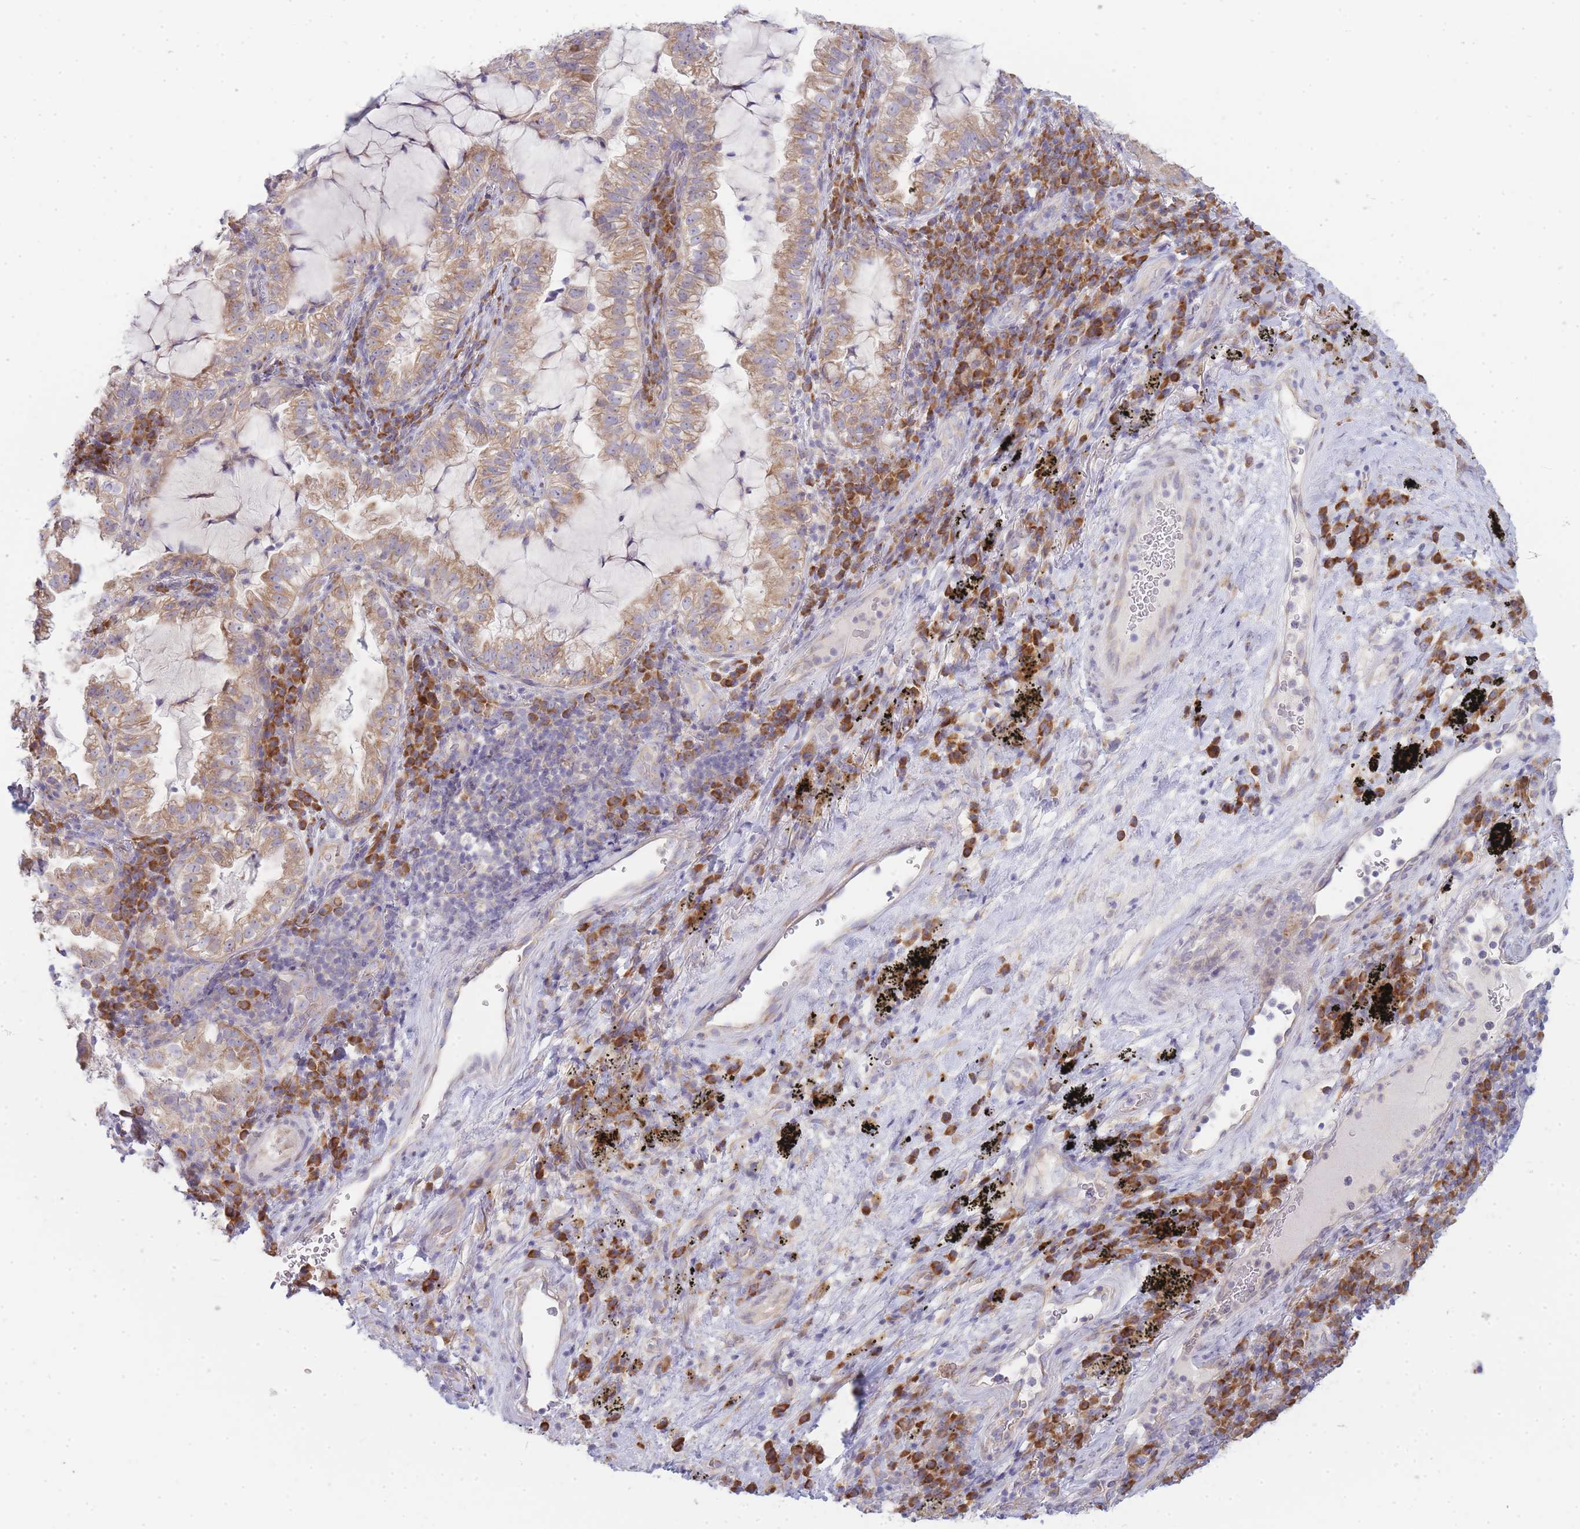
{"staining": {"intensity": "moderate", "quantity": ">75%", "location": "cytoplasmic/membranous"}, "tissue": "lung cancer", "cell_type": "Tumor cells", "image_type": "cancer", "snomed": [{"axis": "morphology", "description": "Adenocarcinoma, NOS"}, {"axis": "topography", "description": "Lung"}], "caption": "A brown stain shows moderate cytoplasmic/membranous expression of a protein in human lung cancer (adenocarcinoma) tumor cells. (DAB IHC with brightfield microscopy, high magnification).", "gene": "OR5L2", "patient": {"sex": "female", "age": 73}}